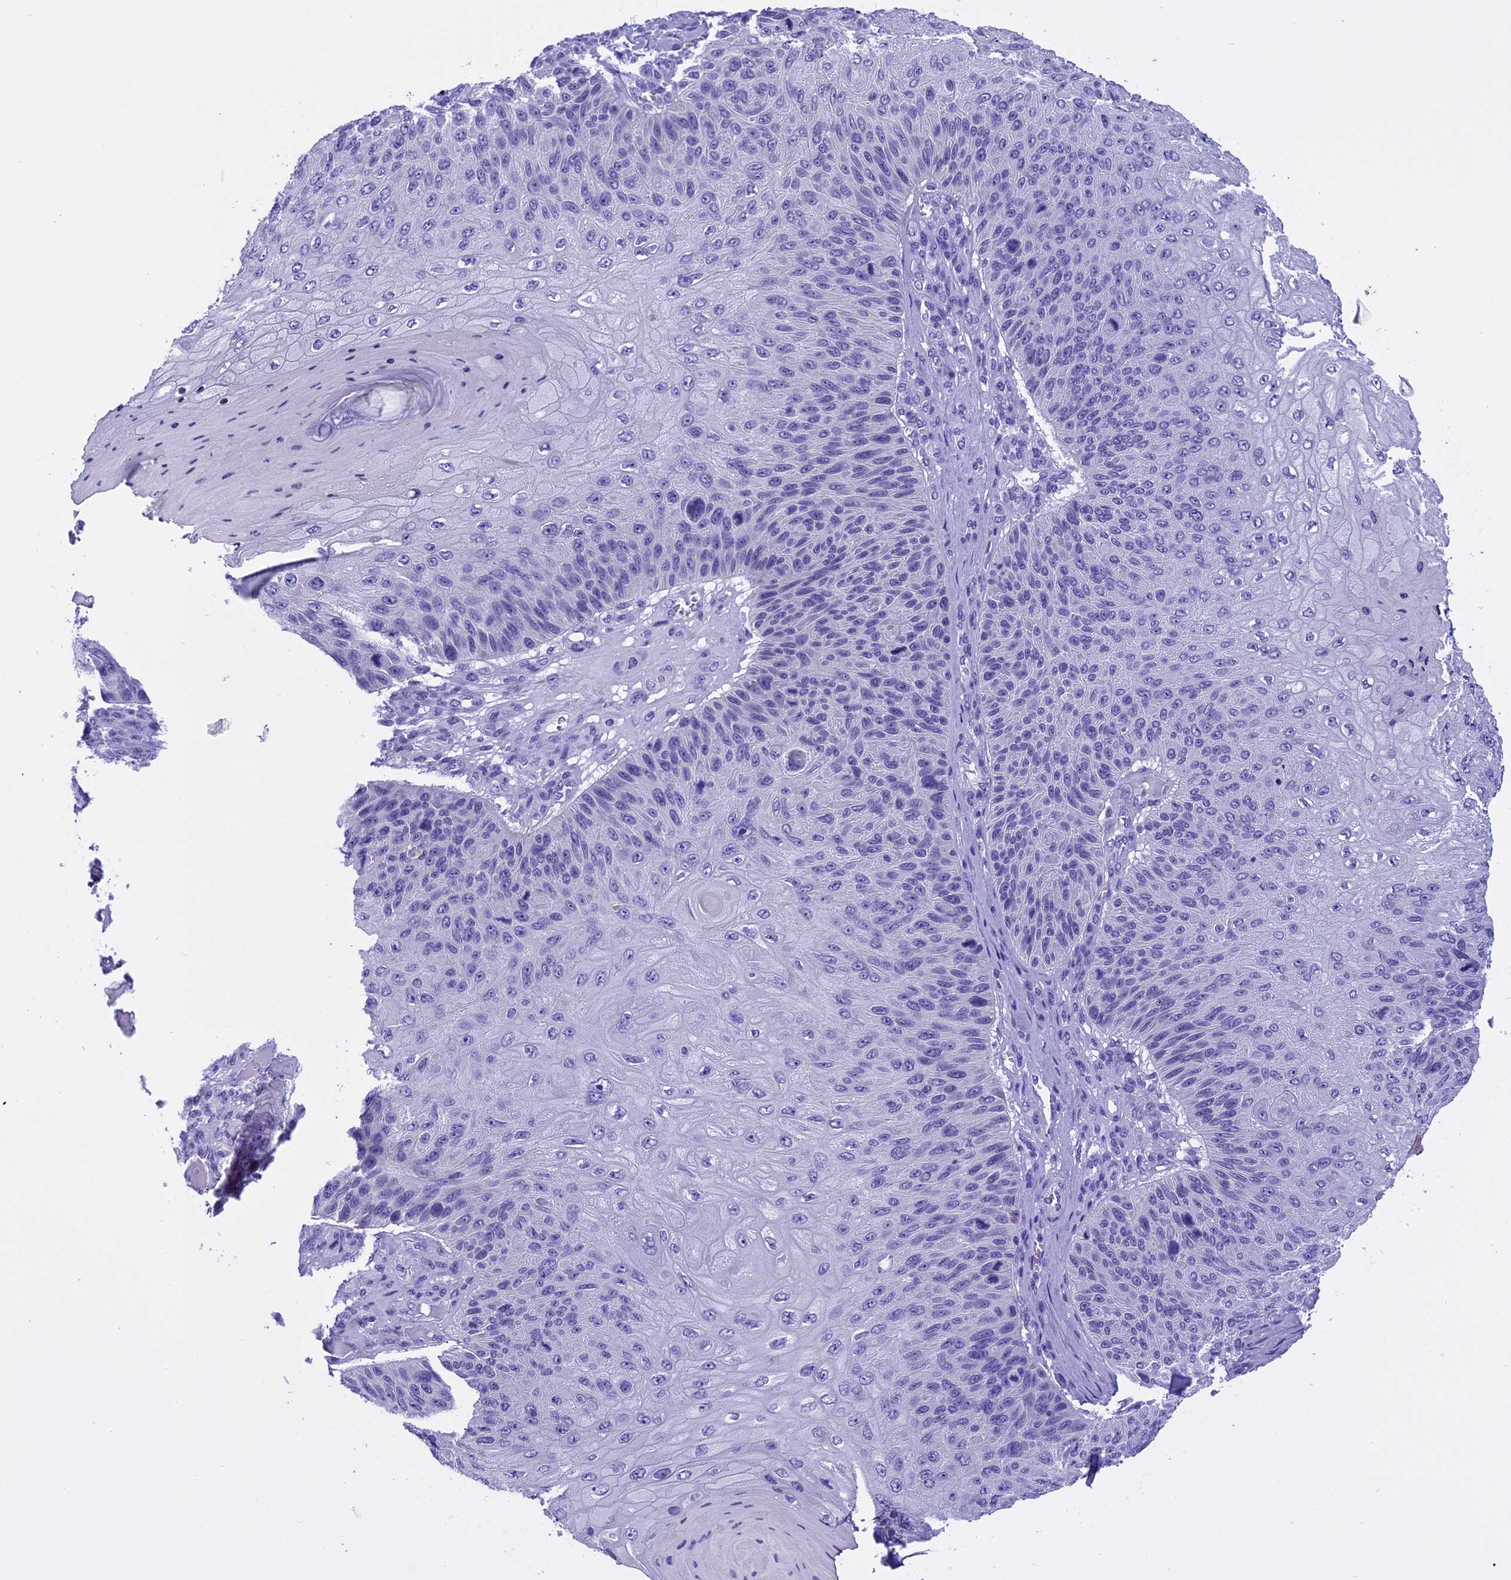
{"staining": {"intensity": "negative", "quantity": "none", "location": "none"}, "tissue": "skin cancer", "cell_type": "Tumor cells", "image_type": "cancer", "snomed": [{"axis": "morphology", "description": "Squamous cell carcinoma, NOS"}, {"axis": "topography", "description": "Skin"}], "caption": "DAB (3,3'-diaminobenzidine) immunohistochemical staining of human squamous cell carcinoma (skin) exhibits no significant staining in tumor cells. Brightfield microscopy of immunohistochemistry (IHC) stained with DAB (brown) and hematoxylin (blue), captured at high magnification.", "gene": "KCTD14", "patient": {"sex": "female", "age": 88}}